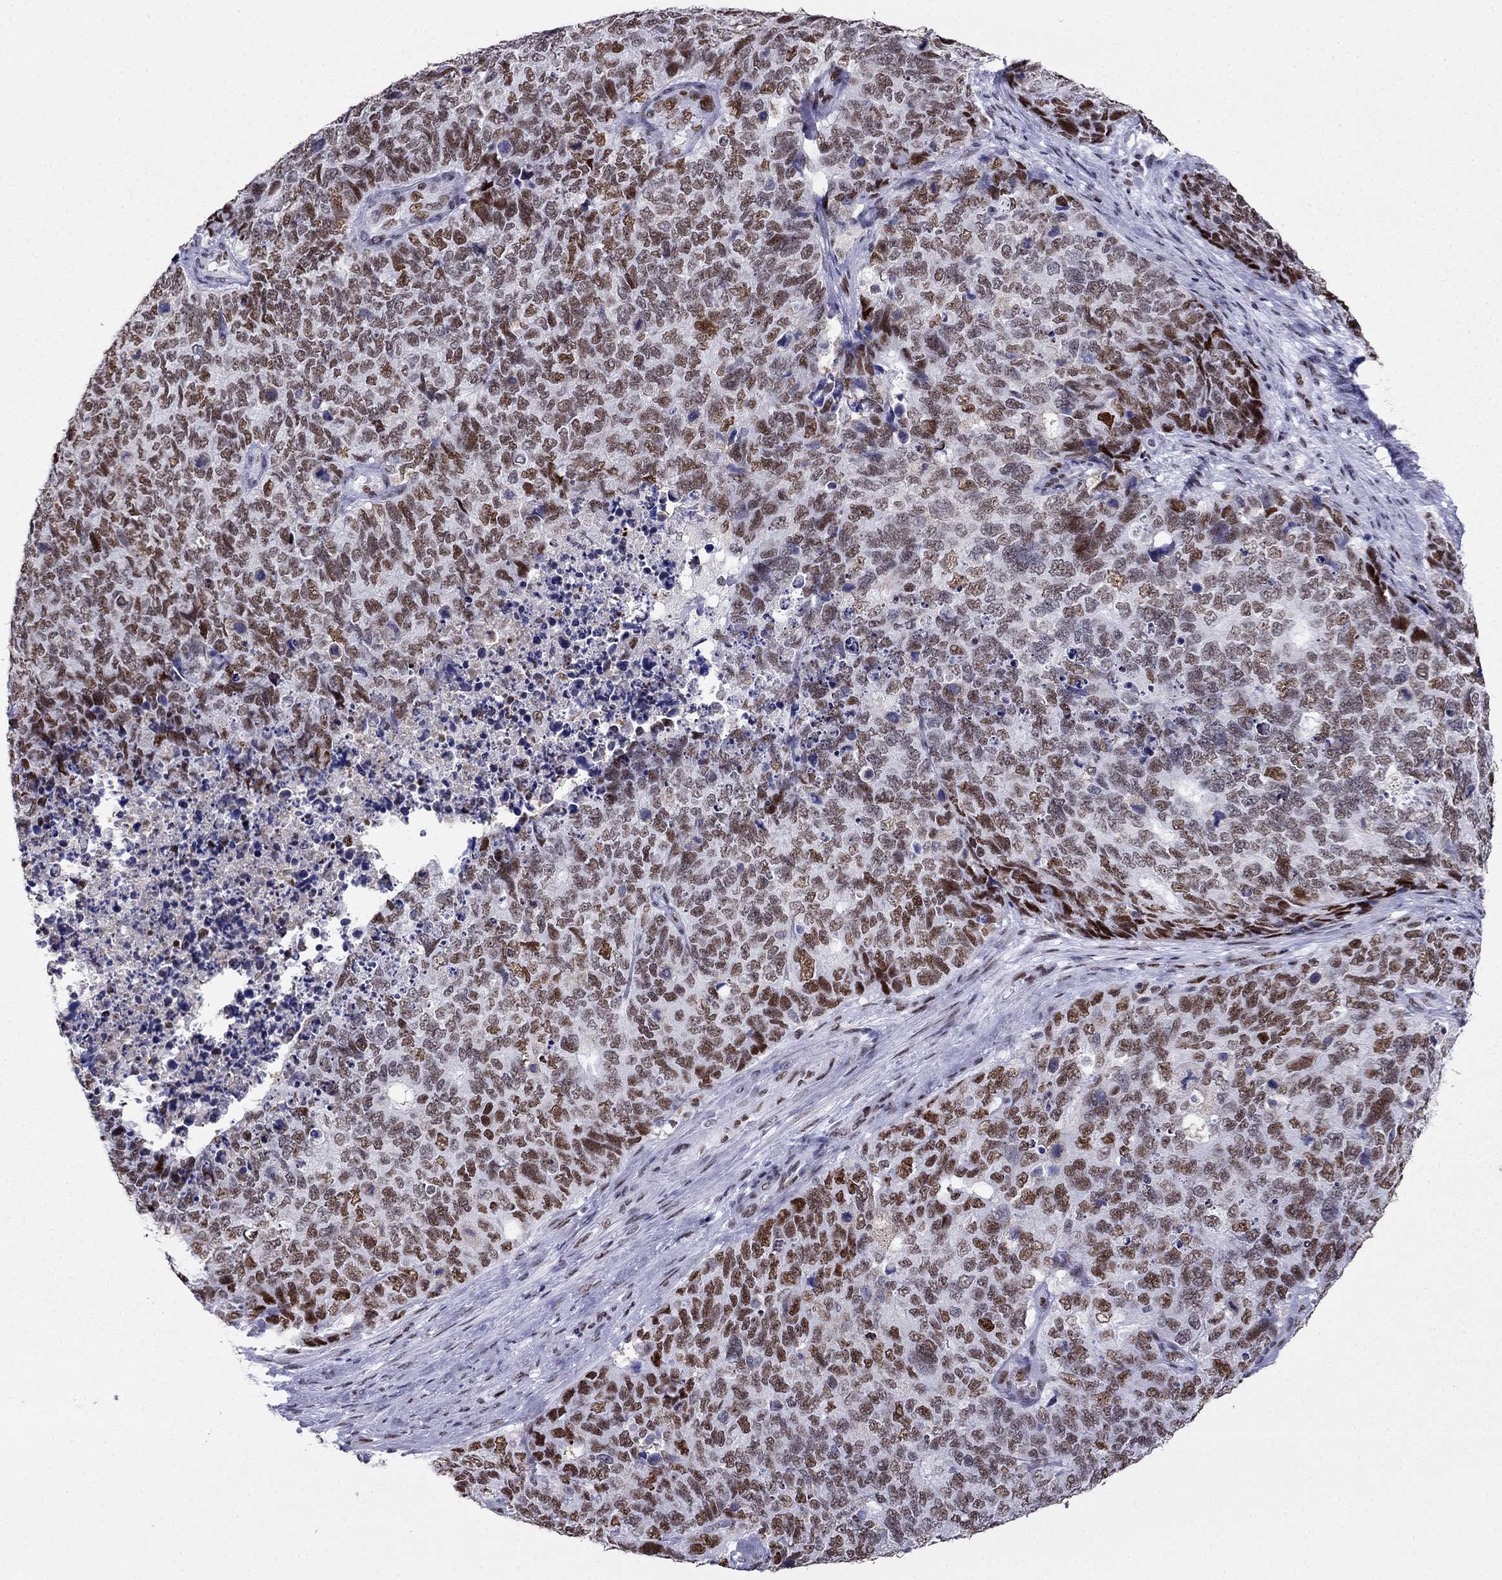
{"staining": {"intensity": "strong", "quantity": "25%-75%", "location": "nuclear"}, "tissue": "cervical cancer", "cell_type": "Tumor cells", "image_type": "cancer", "snomed": [{"axis": "morphology", "description": "Squamous cell carcinoma, NOS"}, {"axis": "topography", "description": "Cervix"}], "caption": "Cervical squamous cell carcinoma stained with a brown dye exhibits strong nuclear positive expression in about 25%-75% of tumor cells.", "gene": "PPM1G", "patient": {"sex": "female", "age": 63}}